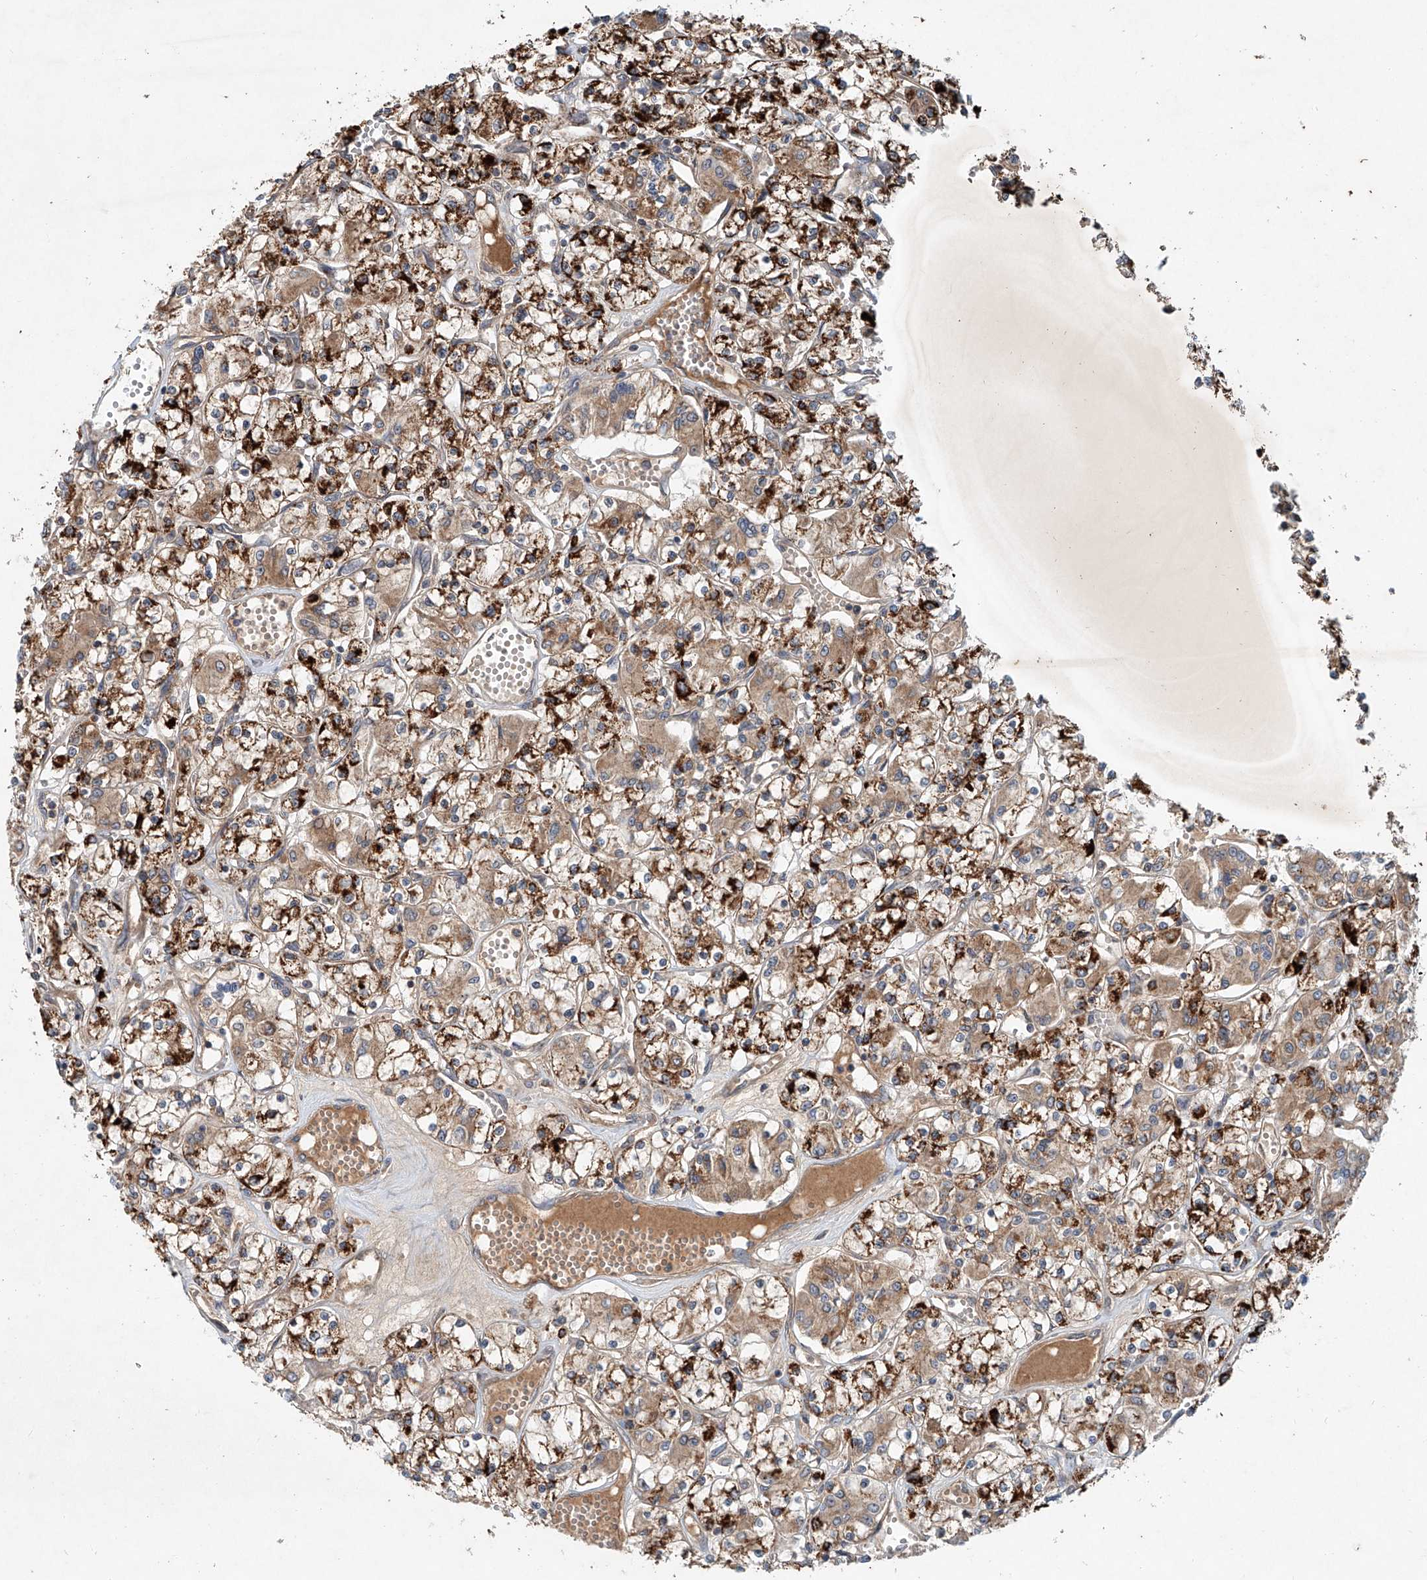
{"staining": {"intensity": "strong", "quantity": ">75%", "location": "cytoplasmic/membranous"}, "tissue": "renal cancer", "cell_type": "Tumor cells", "image_type": "cancer", "snomed": [{"axis": "morphology", "description": "Adenocarcinoma, NOS"}, {"axis": "topography", "description": "Kidney"}], "caption": "This photomicrograph reveals renal adenocarcinoma stained with immunohistochemistry (IHC) to label a protein in brown. The cytoplasmic/membranous of tumor cells show strong positivity for the protein. Nuclei are counter-stained blue.", "gene": "IER5", "patient": {"sex": "female", "age": 59}}